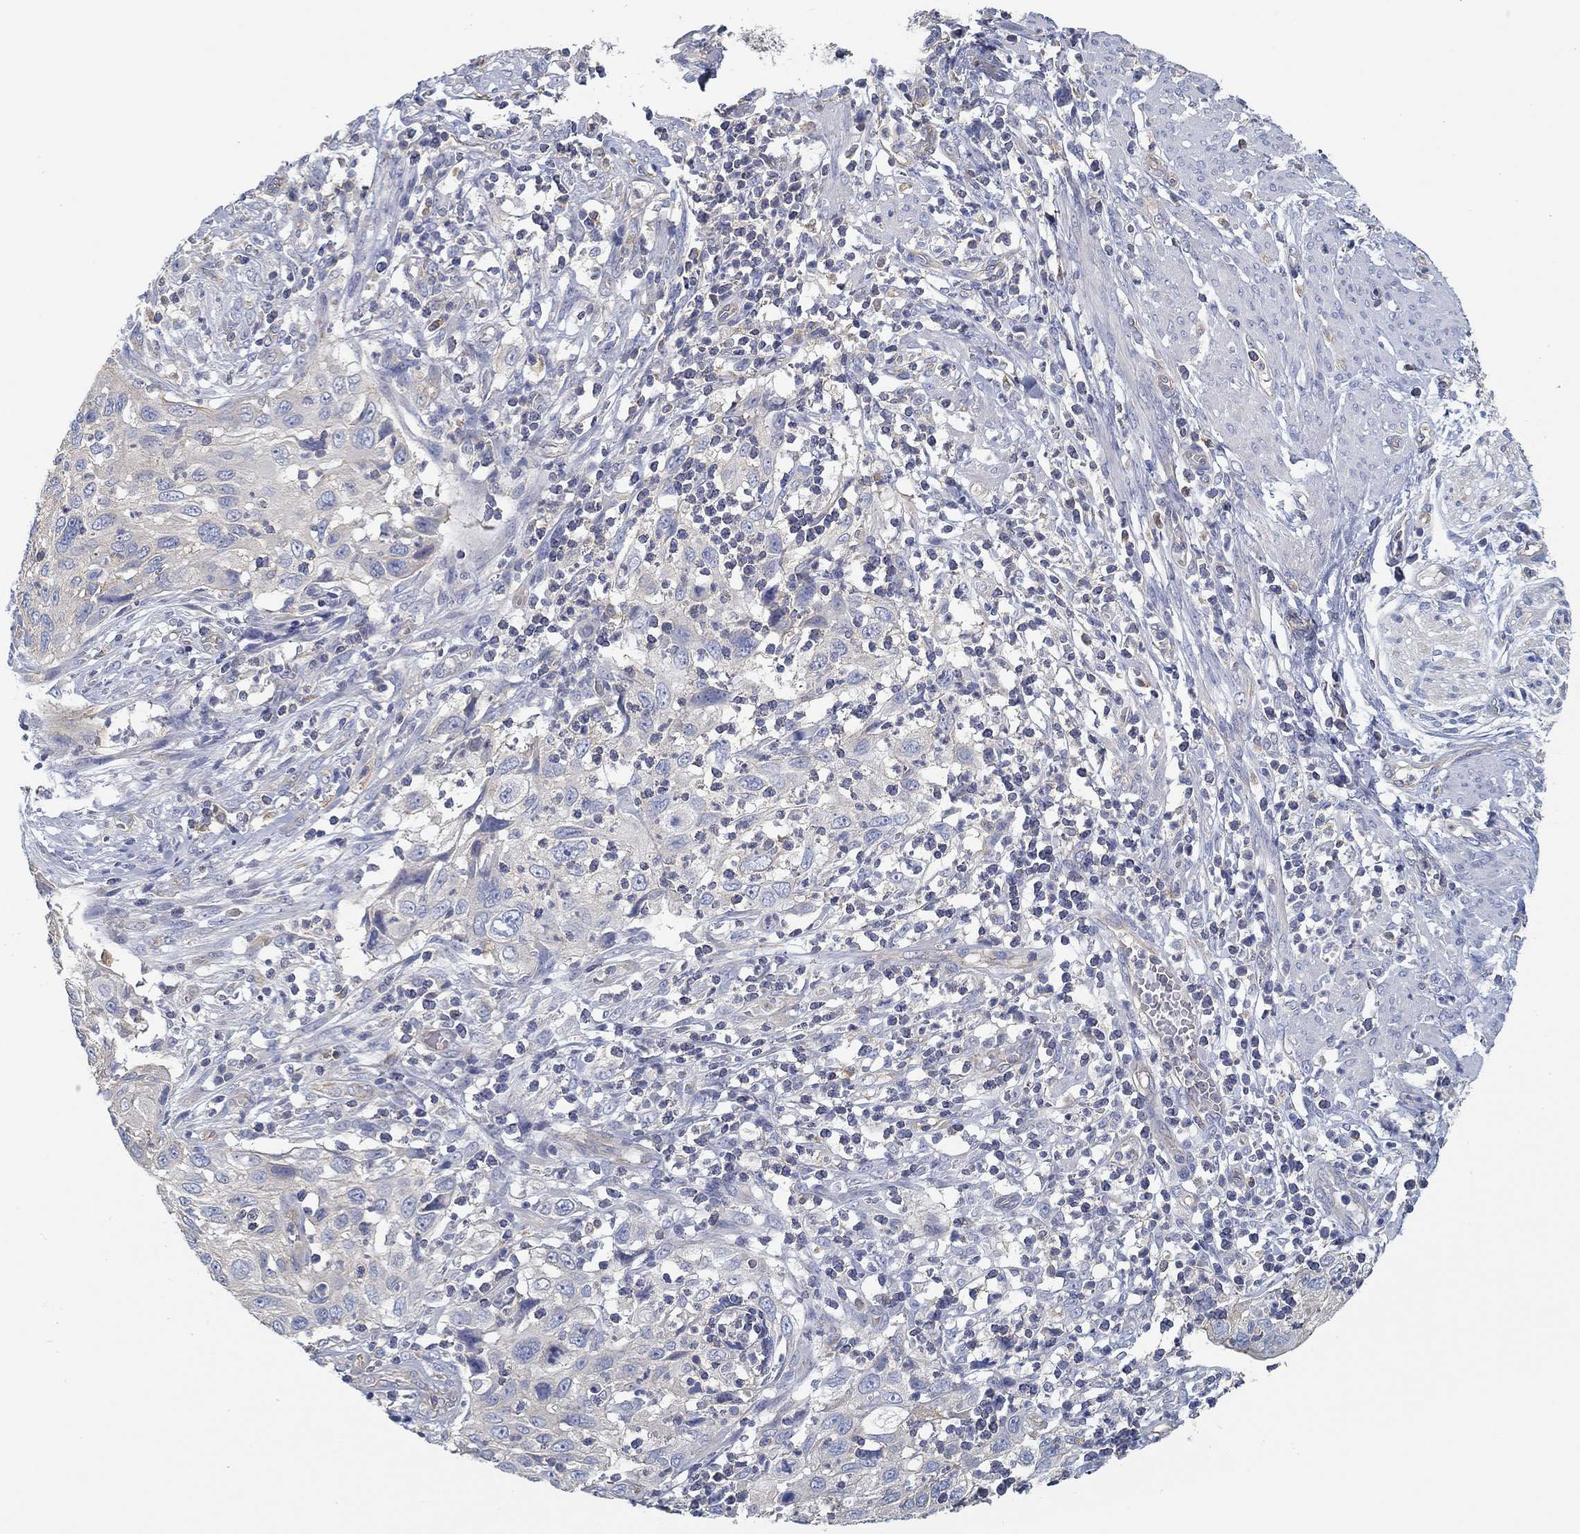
{"staining": {"intensity": "negative", "quantity": "none", "location": "none"}, "tissue": "cervical cancer", "cell_type": "Tumor cells", "image_type": "cancer", "snomed": [{"axis": "morphology", "description": "Squamous cell carcinoma, NOS"}, {"axis": "topography", "description": "Cervix"}], "caption": "Squamous cell carcinoma (cervical) was stained to show a protein in brown. There is no significant expression in tumor cells.", "gene": "BBOF1", "patient": {"sex": "female", "age": 70}}